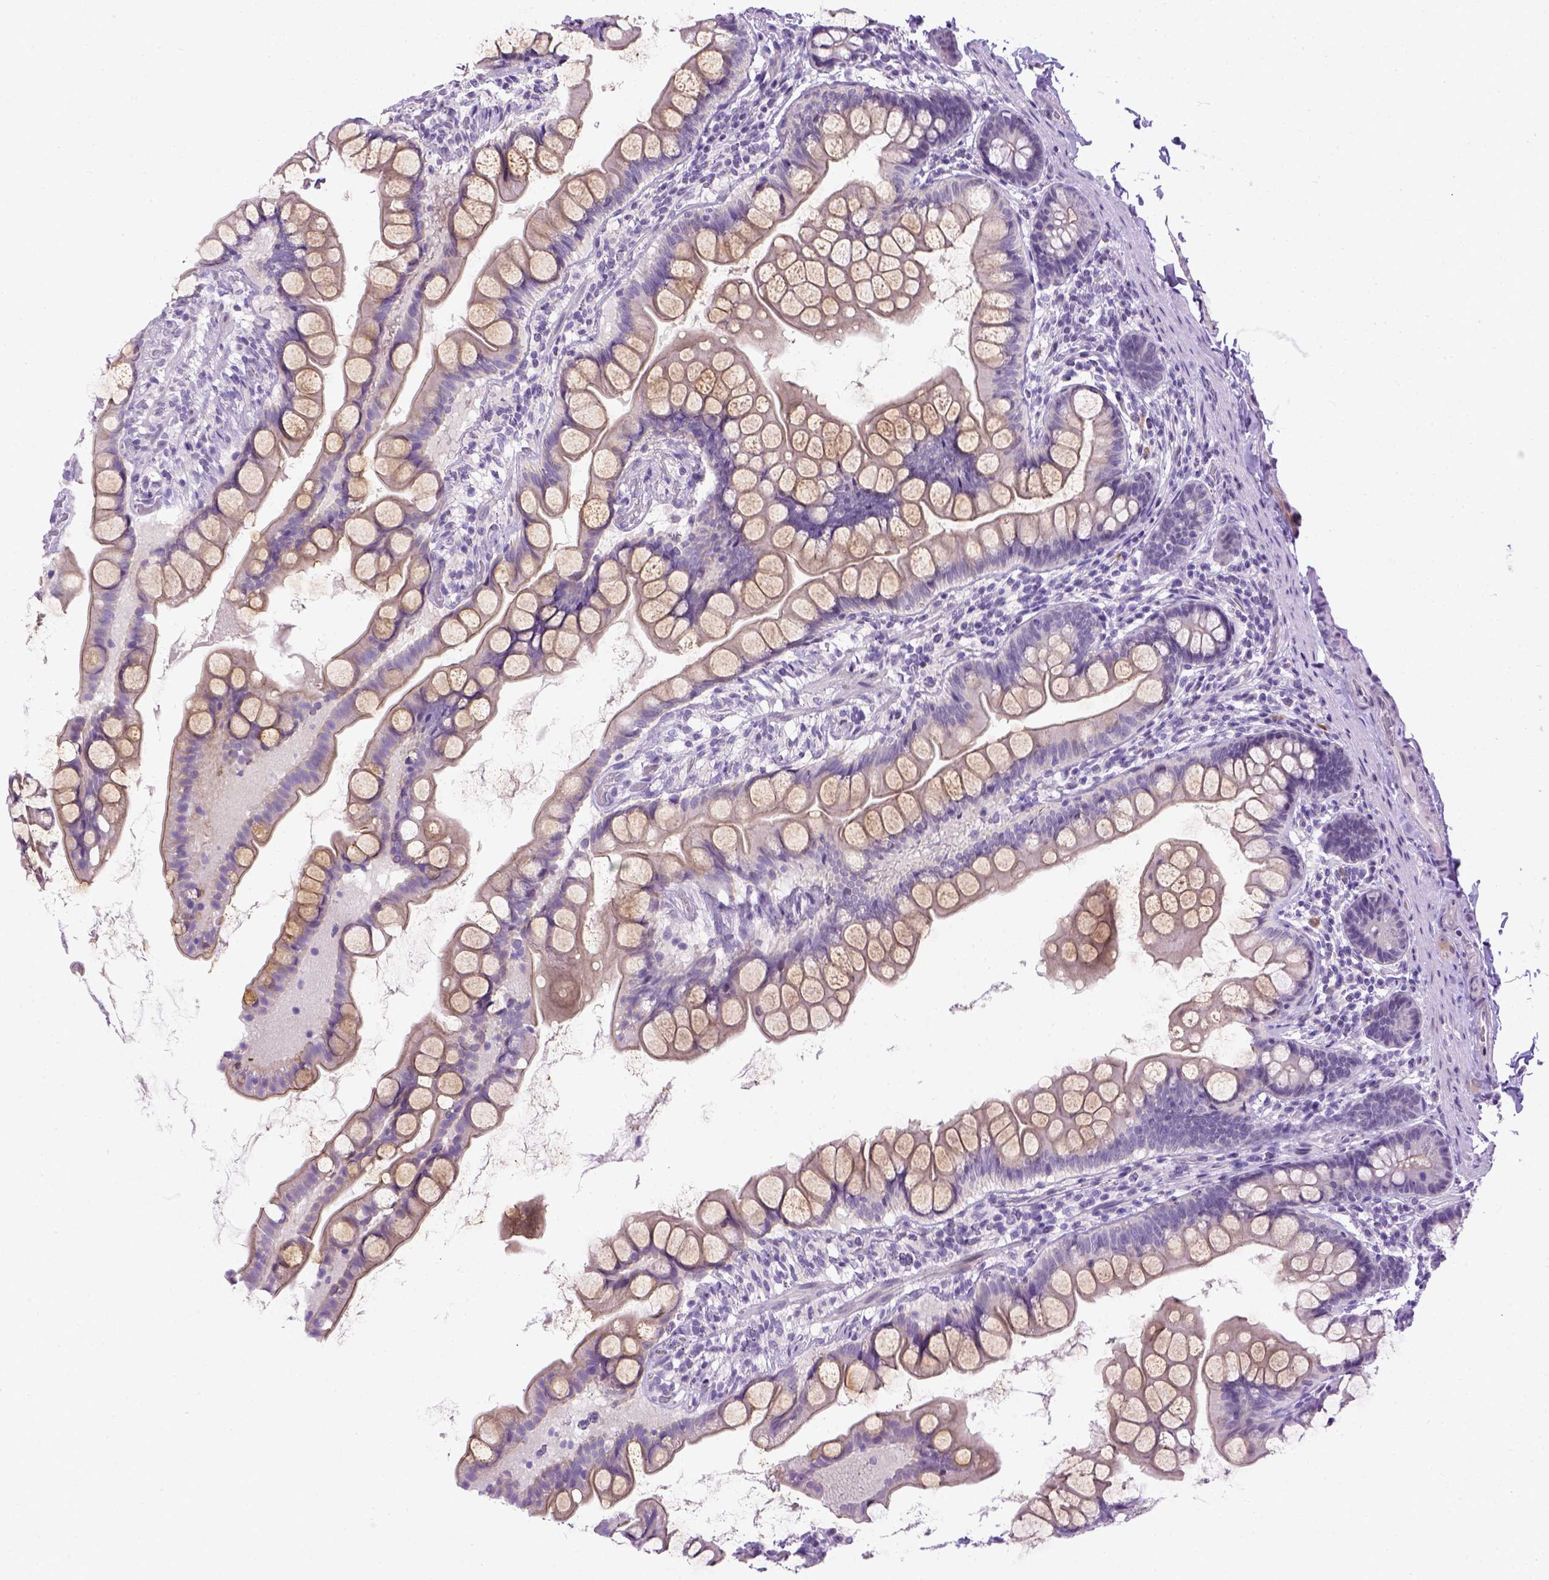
{"staining": {"intensity": "negative", "quantity": "none", "location": "none"}, "tissue": "small intestine", "cell_type": "Glandular cells", "image_type": "normal", "snomed": [{"axis": "morphology", "description": "Normal tissue, NOS"}, {"axis": "topography", "description": "Small intestine"}], "caption": "This is a image of immunohistochemistry staining of normal small intestine, which shows no staining in glandular cells.", "gene": "FAM184B", "patient": {"sex": "male", "age": 70}}